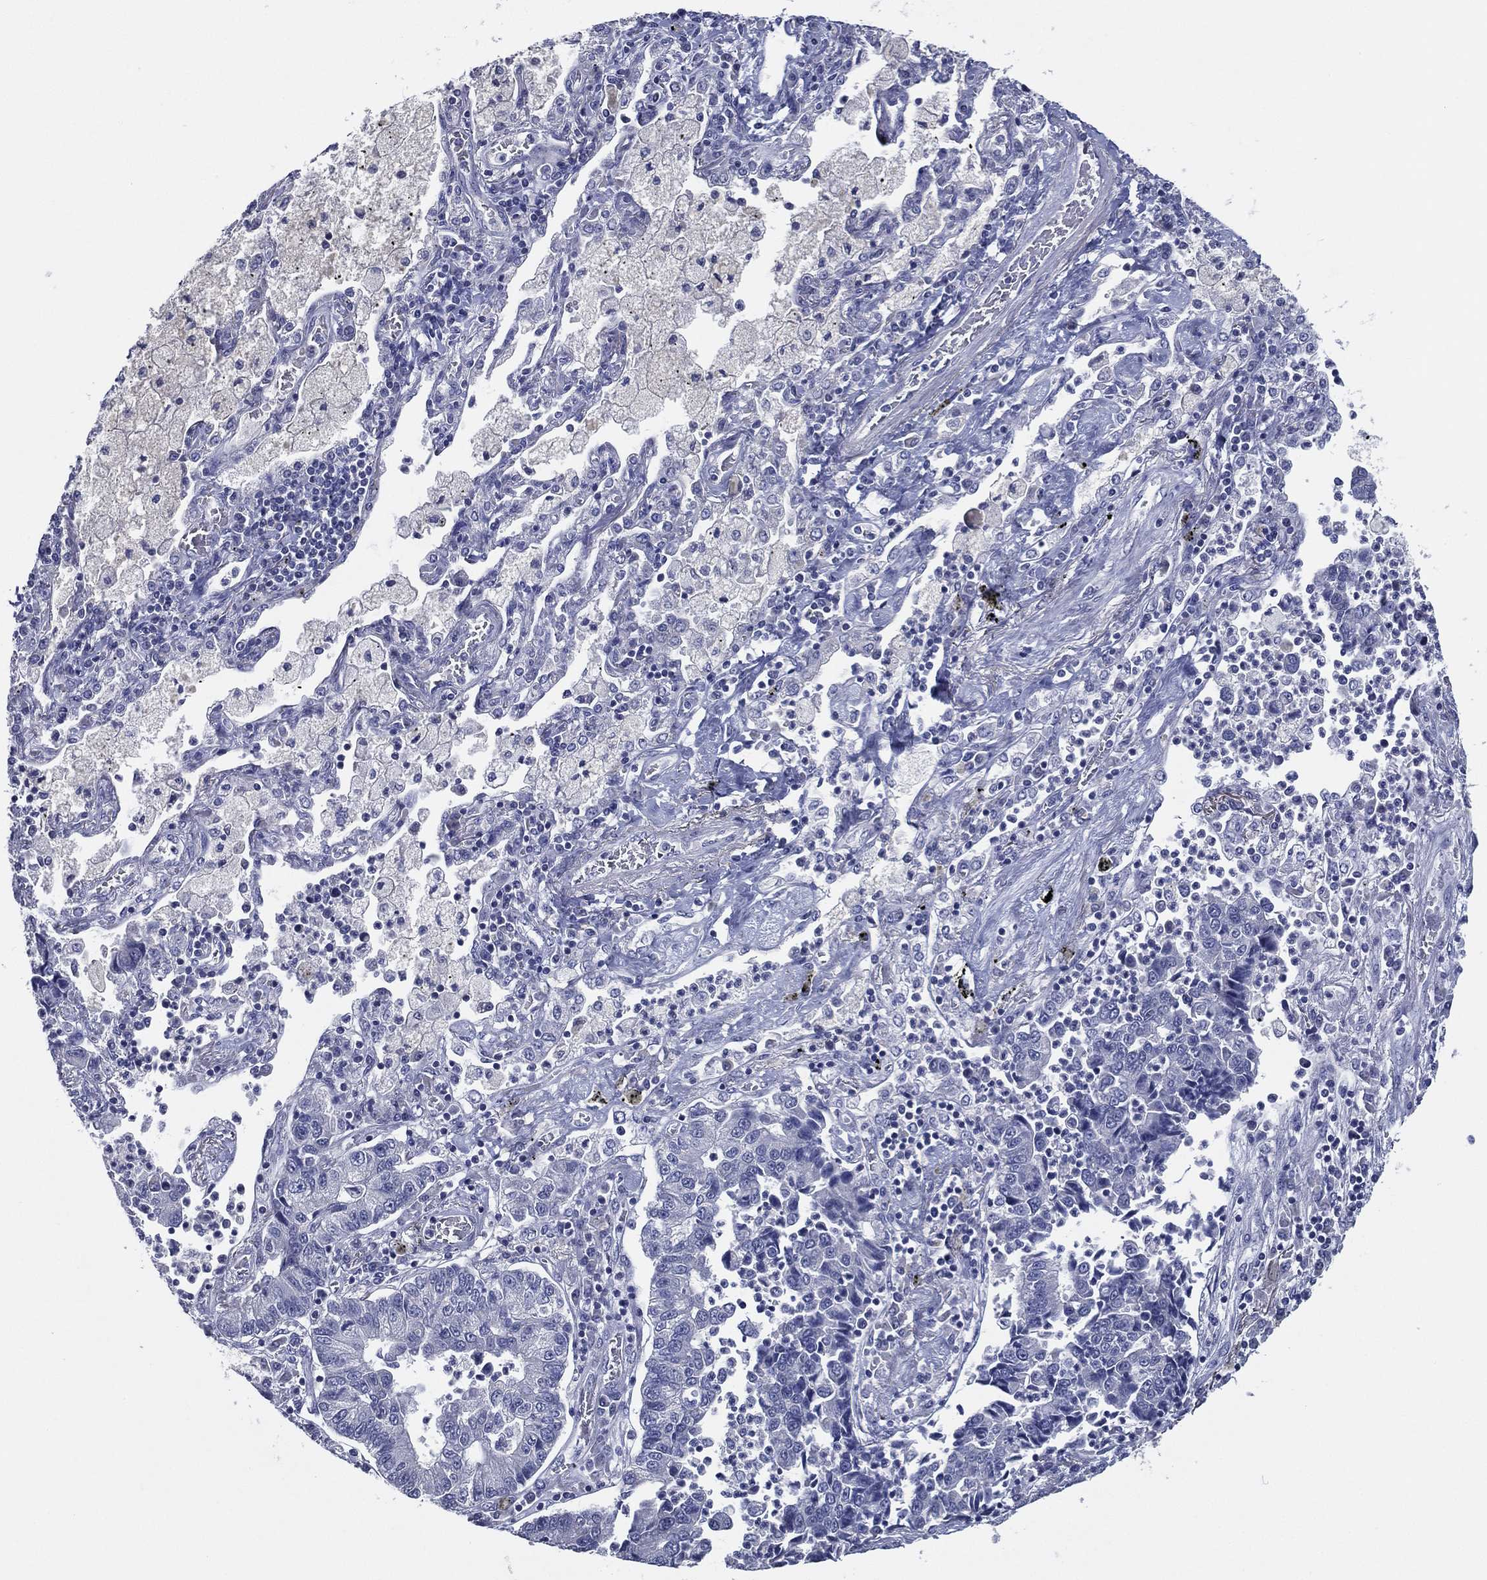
{"staining": {"intensity": "negative", "quantity": "none", "location": "none"}, "tissue": "lung cancer", "cell_type": "Tumor cells", "image_type": "cancer", "snomed": [{"axis": "morphology", "description": "Adenocarcinoma, NOS"}, {"axis": "topography", "description": "Lung"}], "caption": "Tumor cells show no significant protein expression in adenocarcinoma (lung).", "gene": "SLC13A4", "patient": {"sex": "female", "age": 57}}